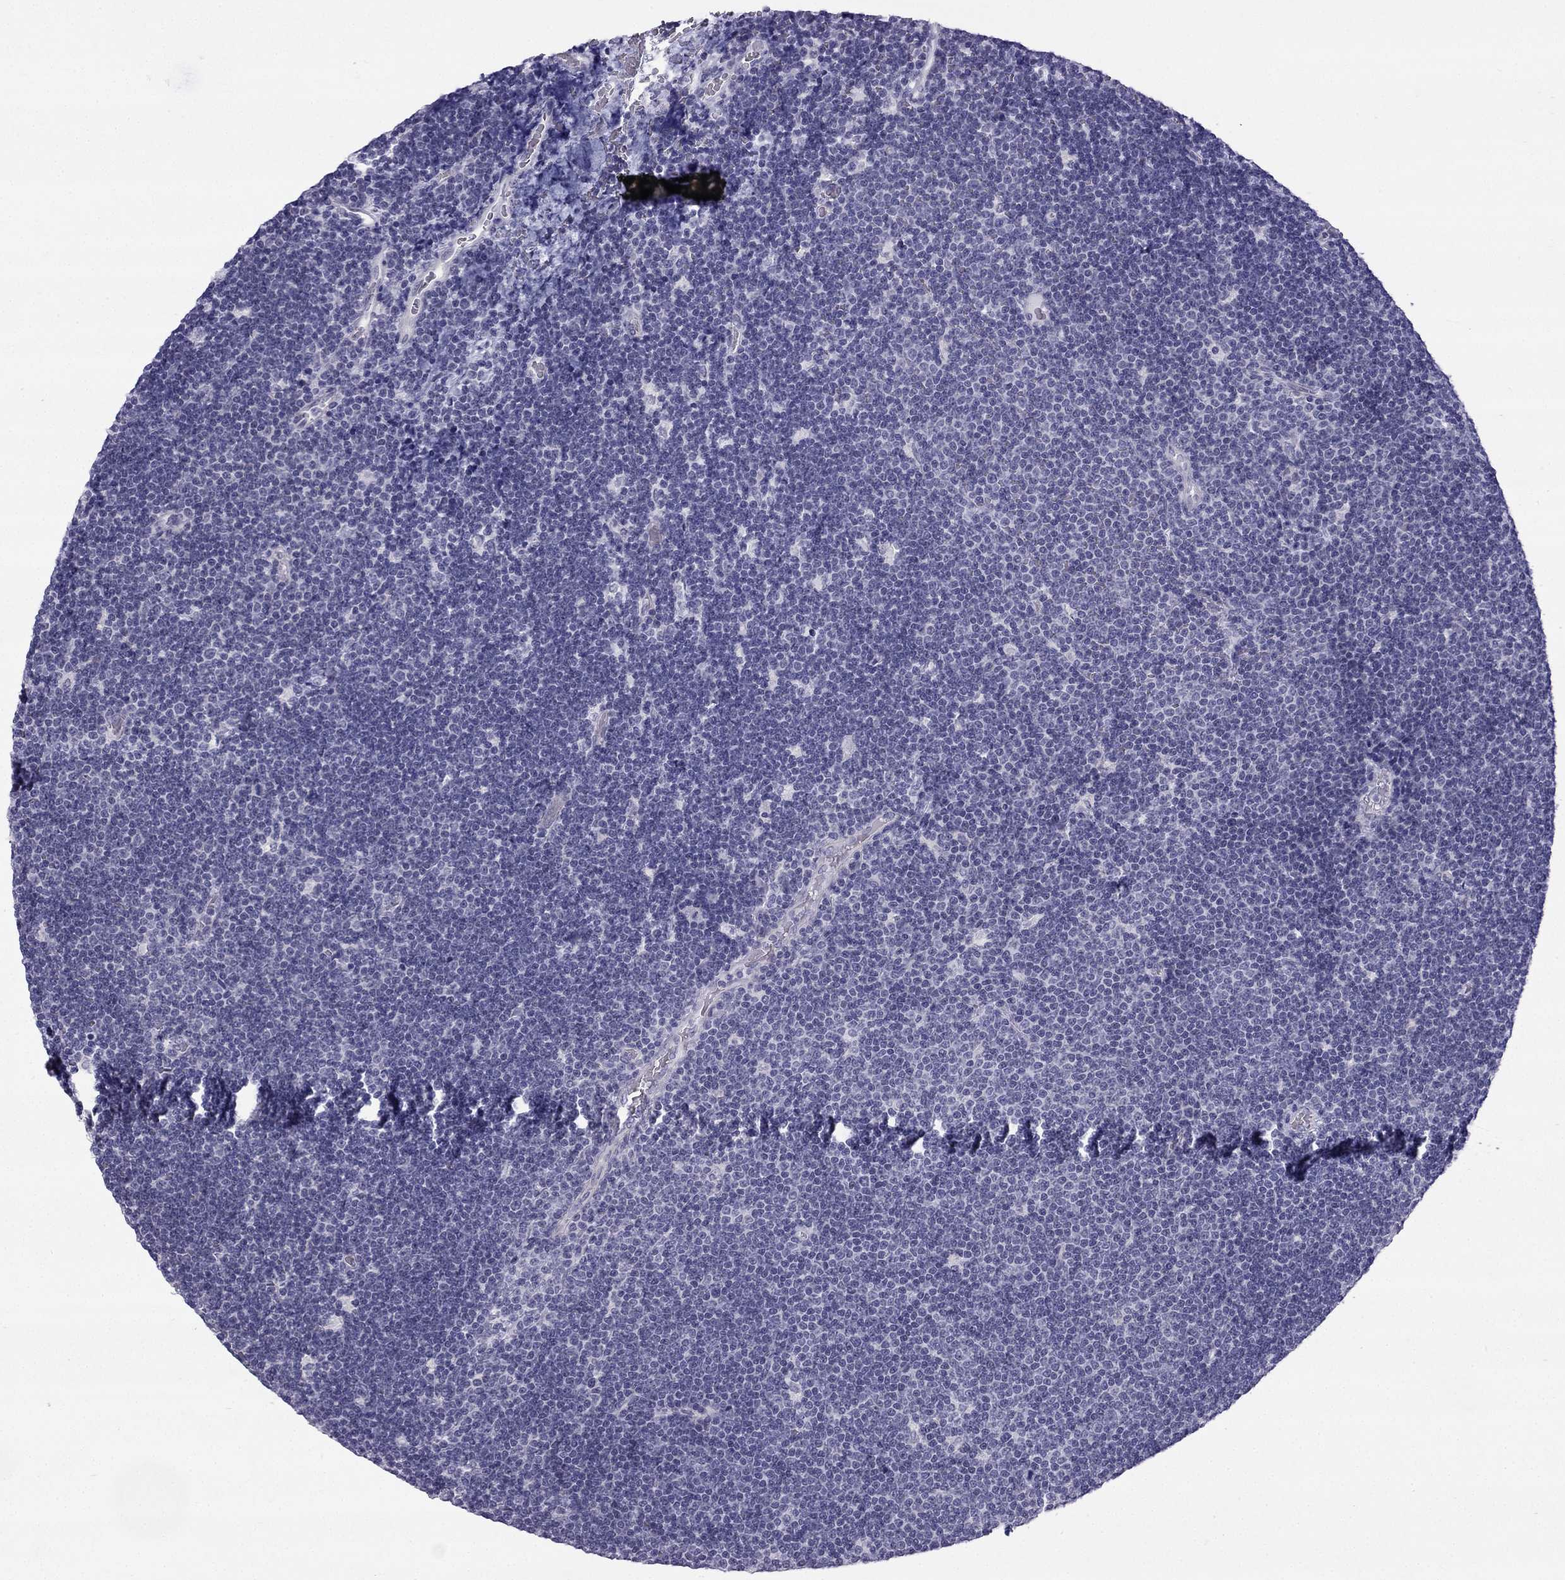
{"staining": {"intensity": "negative", "quantity": "none", "location": "none"}, "tissue": "lymphoma", "cell_type": "Tumor cells", "image_type": "cancer", "snomed": [{"axis": "morphology", "description": "Malignant lymphoma, non-Hodgkin's type, Low grade"}, {"axis": "topography", "description": "Brain"}], "caption": "High power microscopy histopathology image of an immunohistochemistry image of lymphoma, revealing no significant positivity in tumor cells.", "gene": "CFAP53", "patient": {"sex": "female", "age": 66}}